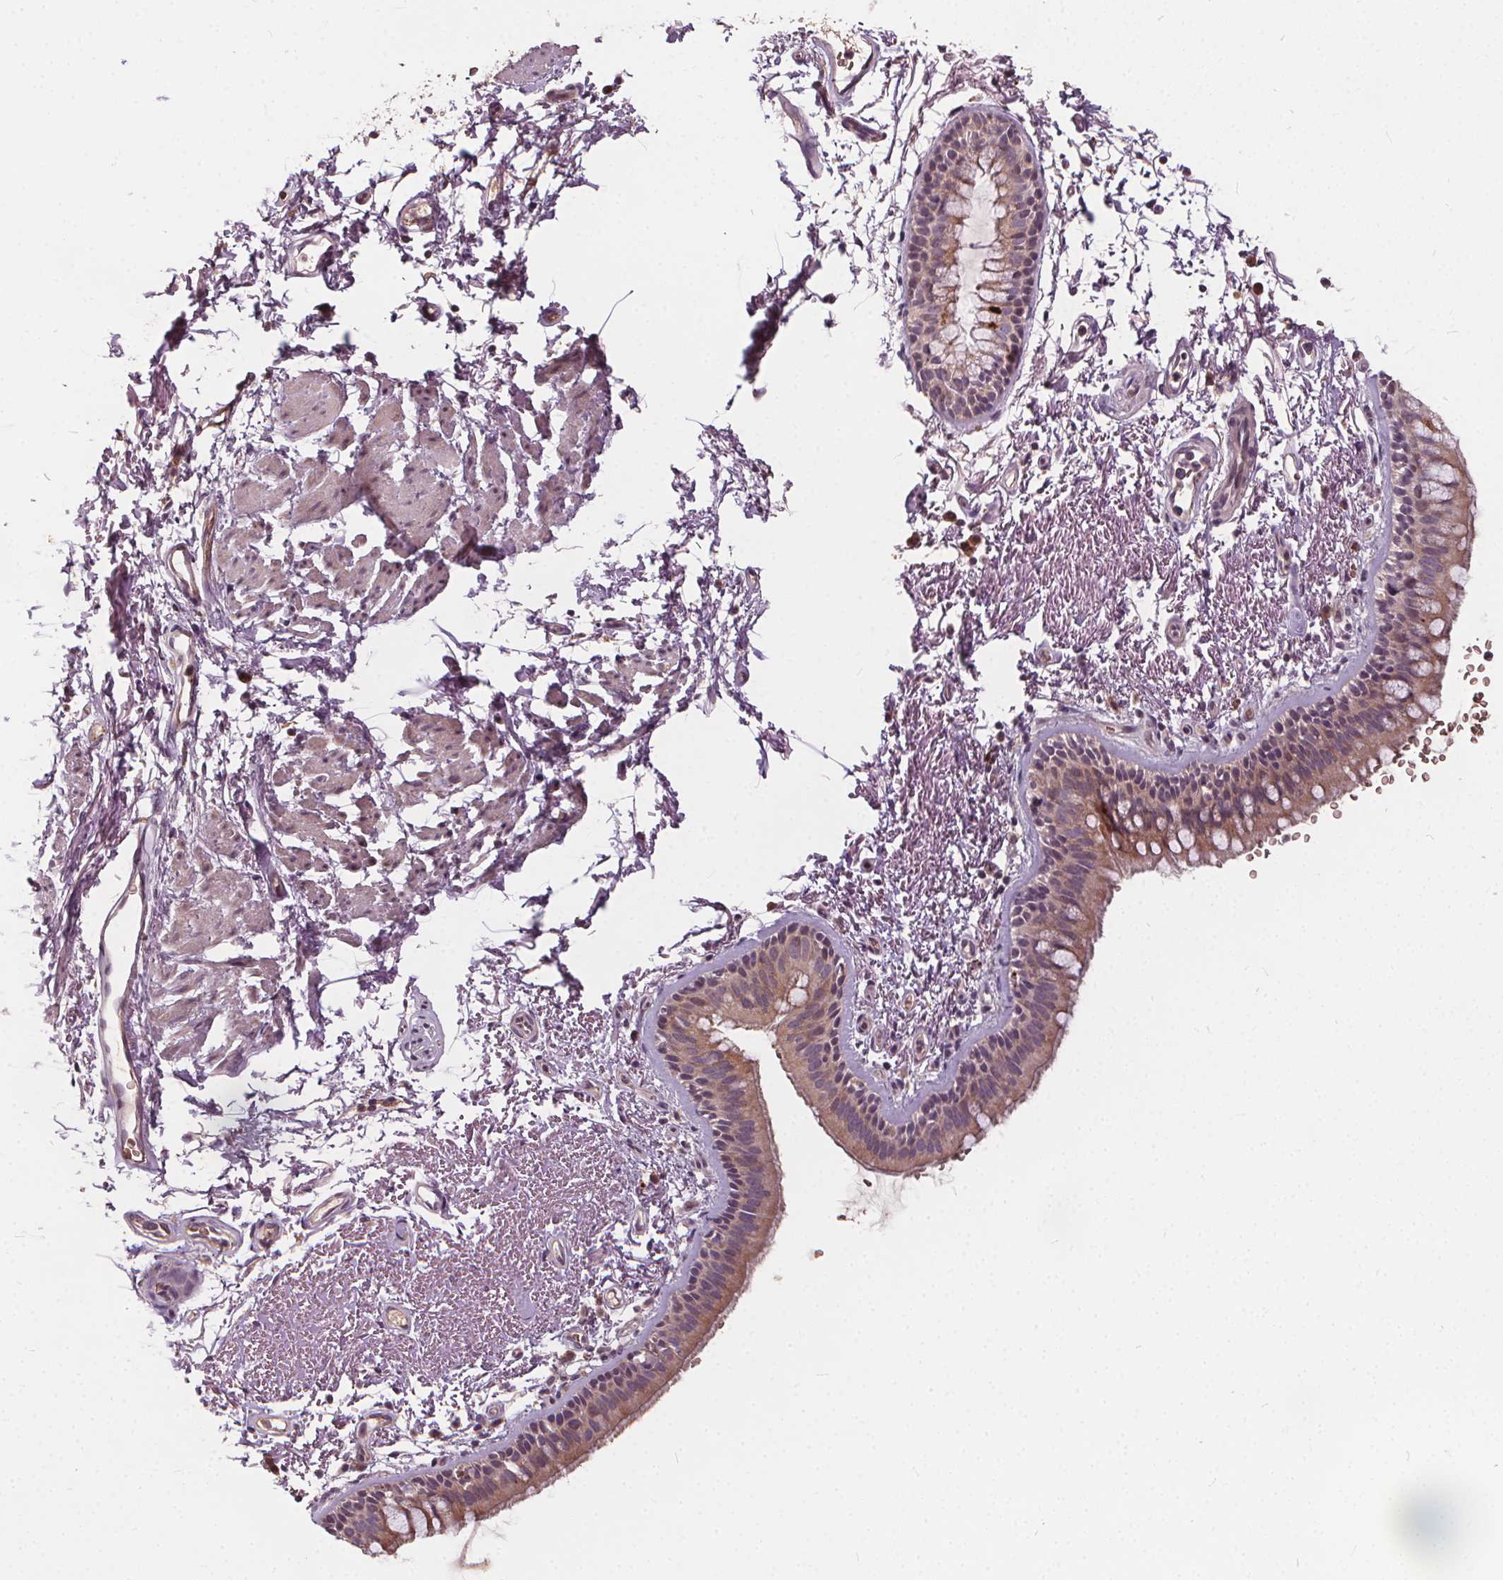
{"staining": {"intensity": "moderate", "quantity": ">75%", "location": "cytoplasmic/membranous"}, "tissue": "bronchus", "cell_type": "Respiratory epithelial cells", "image_type": "normal", "snomed": [{"axis": "morphology", "description": "Normal tissue, NOS"}, {"axis": "topography", "description": "Lymph node"}, {"axis": "topography", "description": "Bronchus"}], "caption": "This micrograph exhibits benign bronchus stained with IHC to label a protein in brown. The cytoplasmic/membranous of respiratory epithelial cells show moderate positivity for the protein. Nuclei are counter-stained blue.", "gene": "IPO13", "patient": {"sex": "female", "age": 70}}